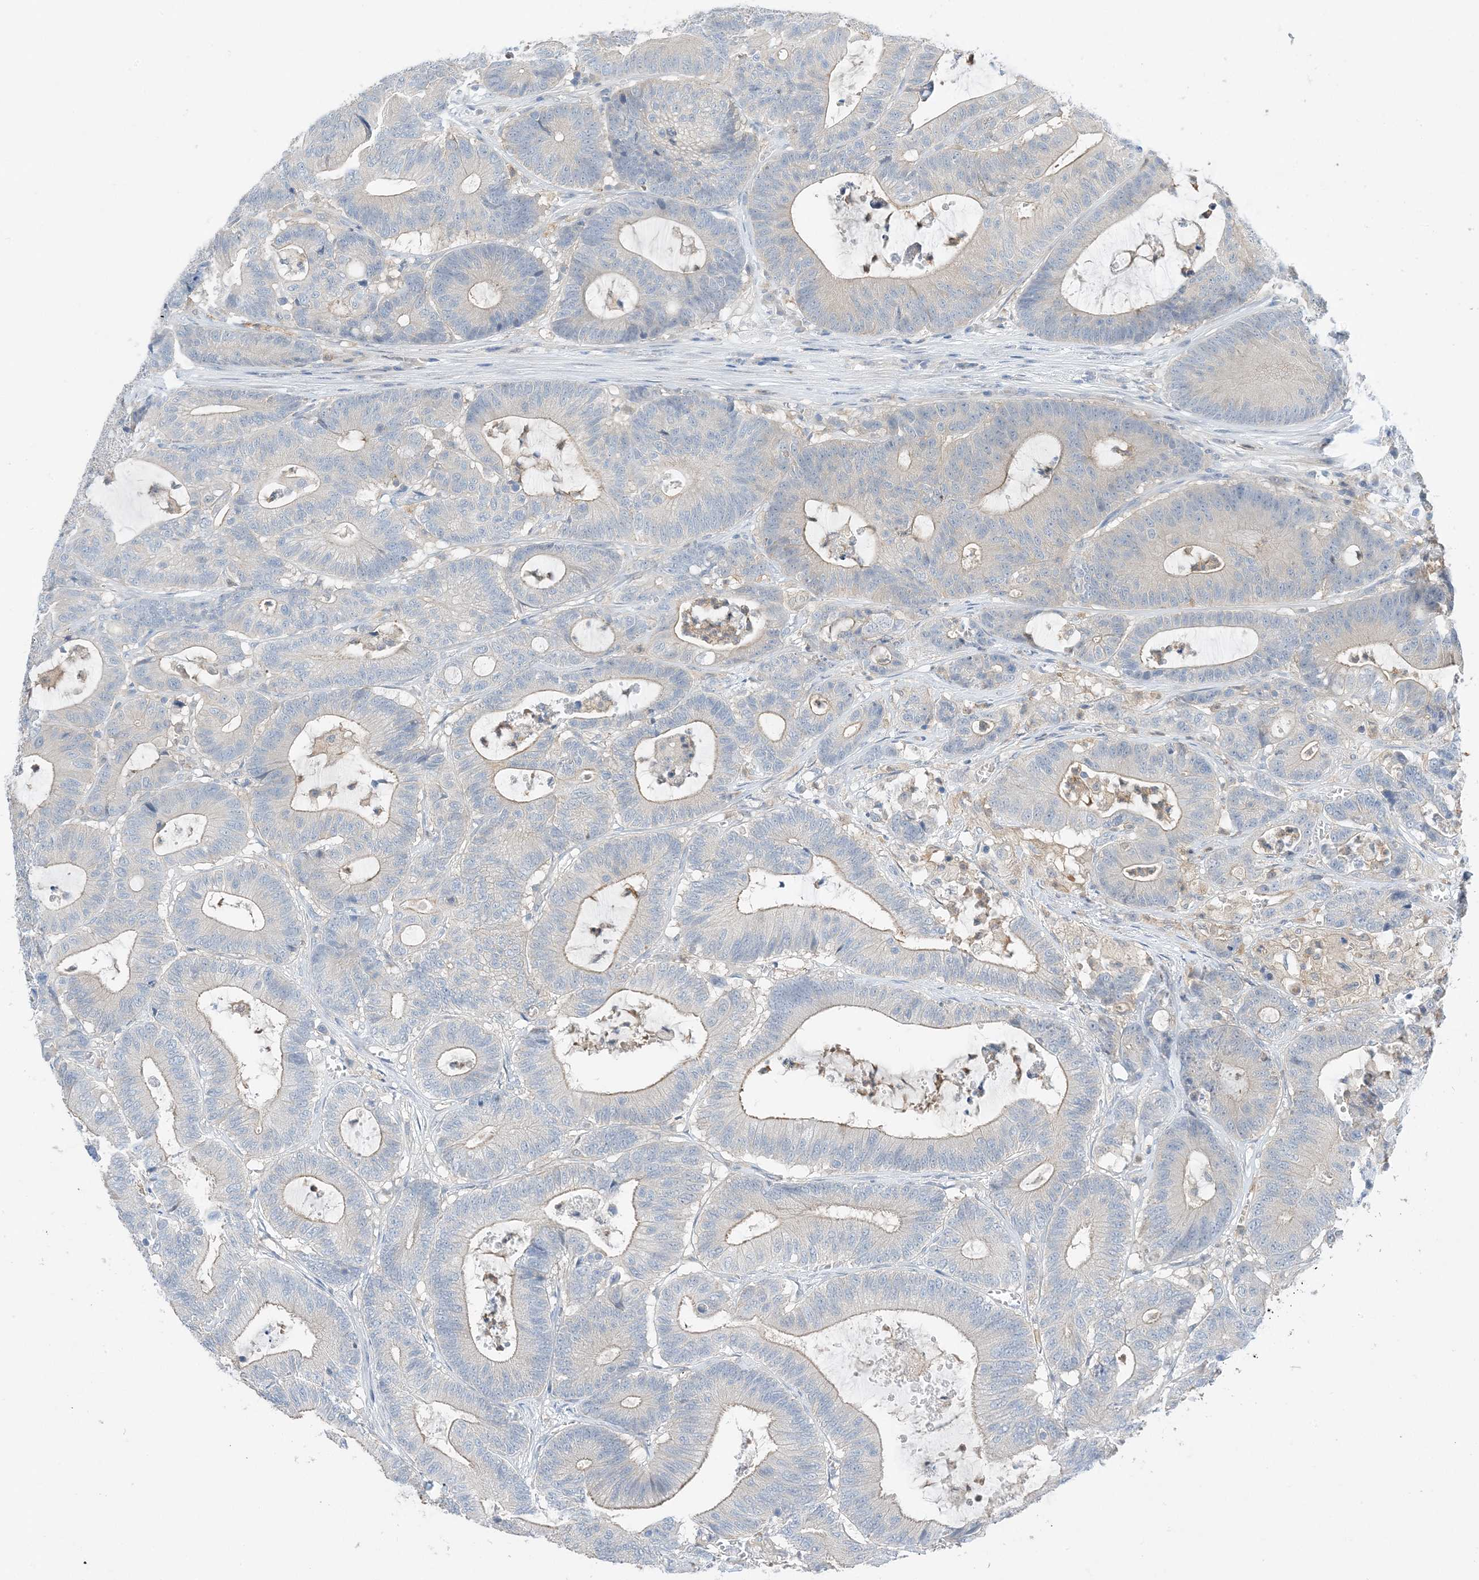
{"staining": {"intensity": "weak", "quantity": "<25%", "location": "cytoplasmic/membranous"}, "tissue": "colorectal cancer", "cell_type": "Tumor cells", "image_type": "cancer", "snomed": [{"axis": "morphology", "description": "Adenocarcinoma, NOS"}, {"axis": "topography", "description": "Colon"}], "caption": "An immunohistochemistry (IHC) histopathology image of colorectal cancer is shown. There is no staining in tumor cells of colorectal cancer. (Stains: DAB (3,3'-diaminobenzidine) IHC with hematoxylin counter stain, Microscopy: brightfield microscopy at high magnification).", "gene": "KIFBP", "patient": {"sex": "female", "age": 84}}